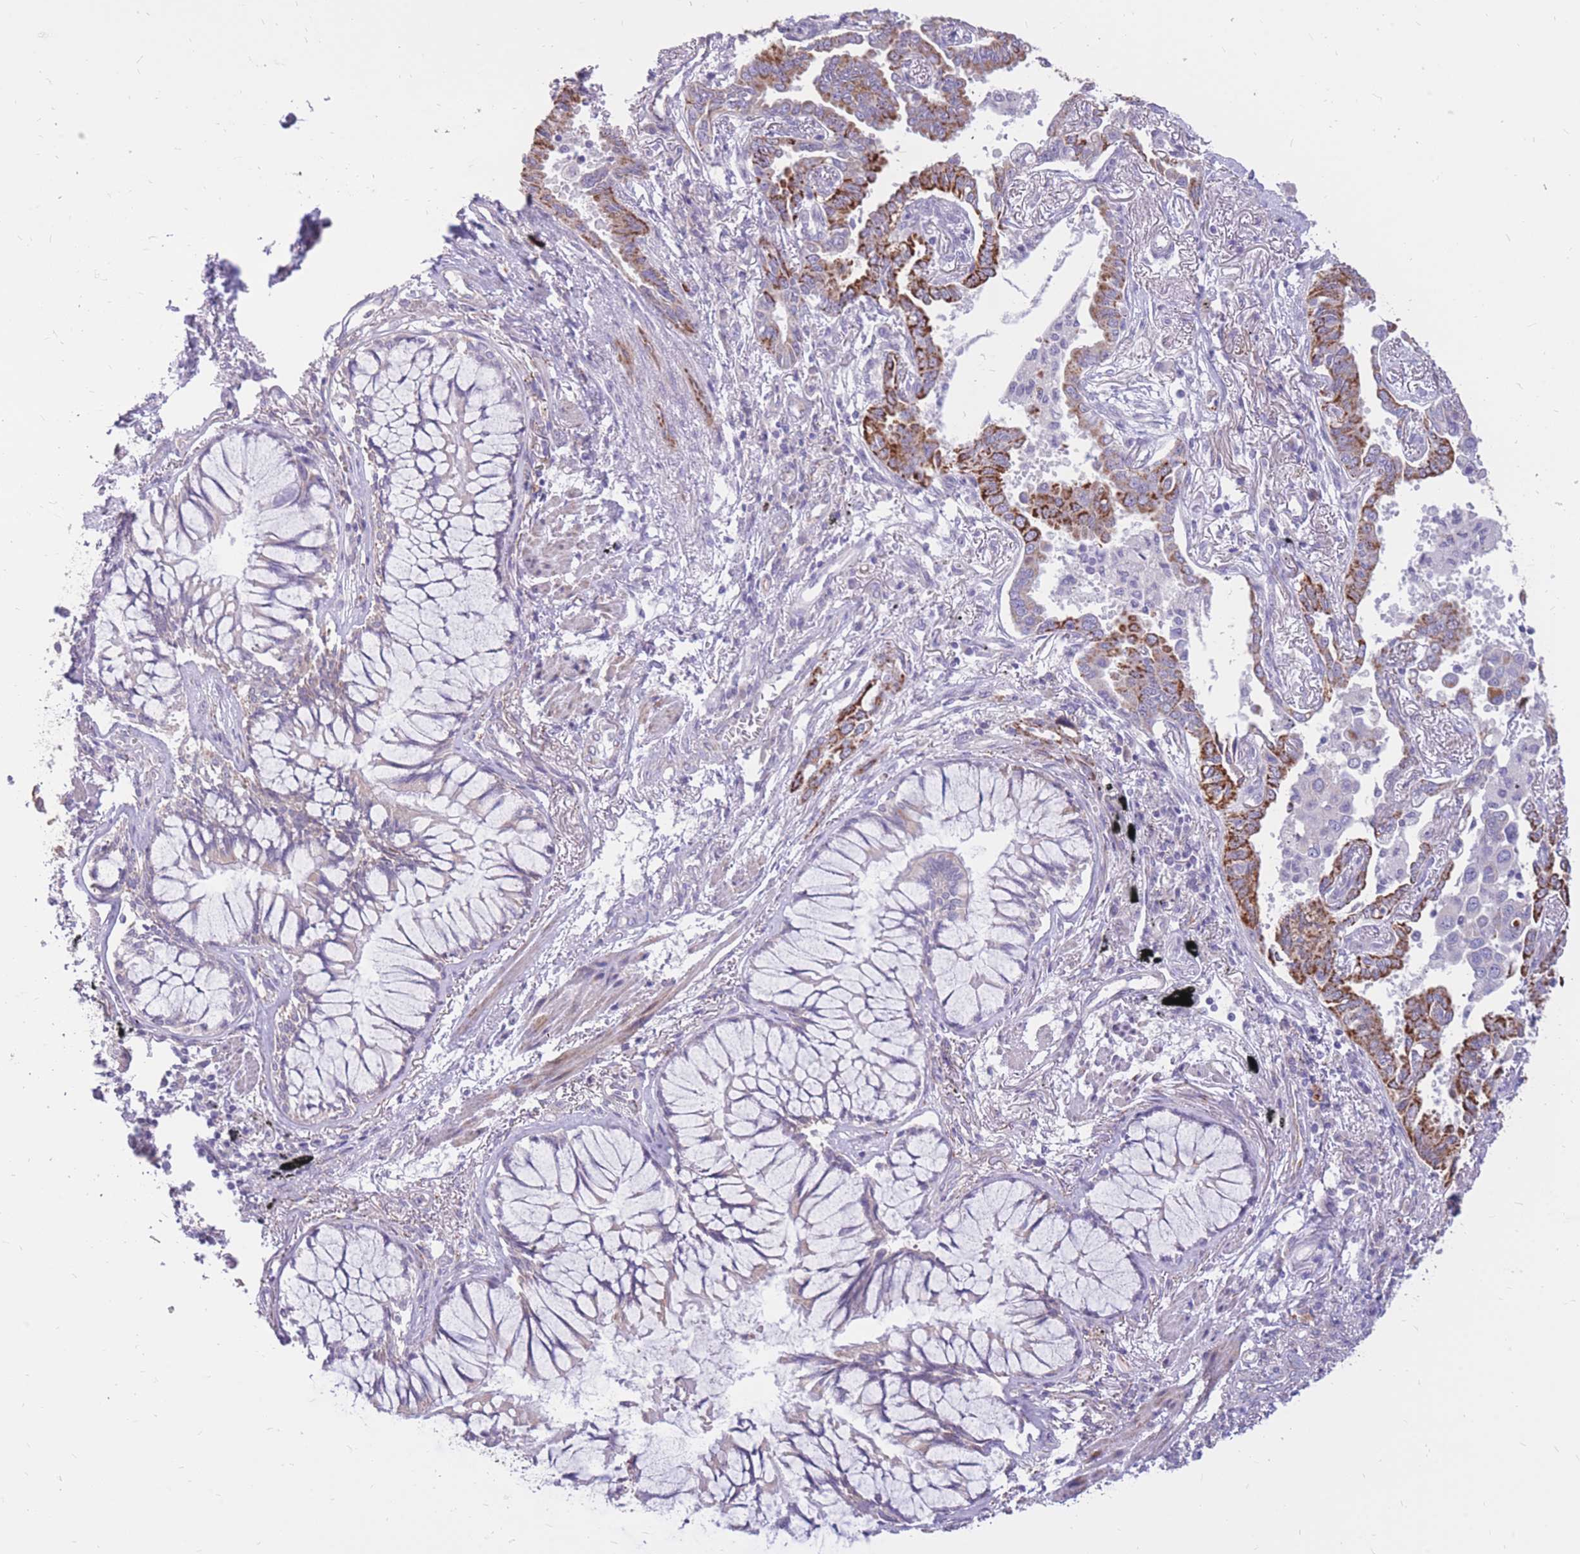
{"staining": {"intensity": "strong", "quantity": "25%-75%", "location": "cytoplasmic/membranous"}, "tissue": "lung cancer", "cell_type": "Tumor cells", "image_type": "cancer", "snomed": [{"axis": "morphology", "description": "Adenocarcinoma, NOS"}, {"axis": "topography", "description": "Lung"}], "caption": "Strong cytoplasmic/membranous protein staining is present in about 25%-75% of tumor cells in lung cancer.", "gene": "RNF170", "patient": {"sex": "male", "age": 67}}